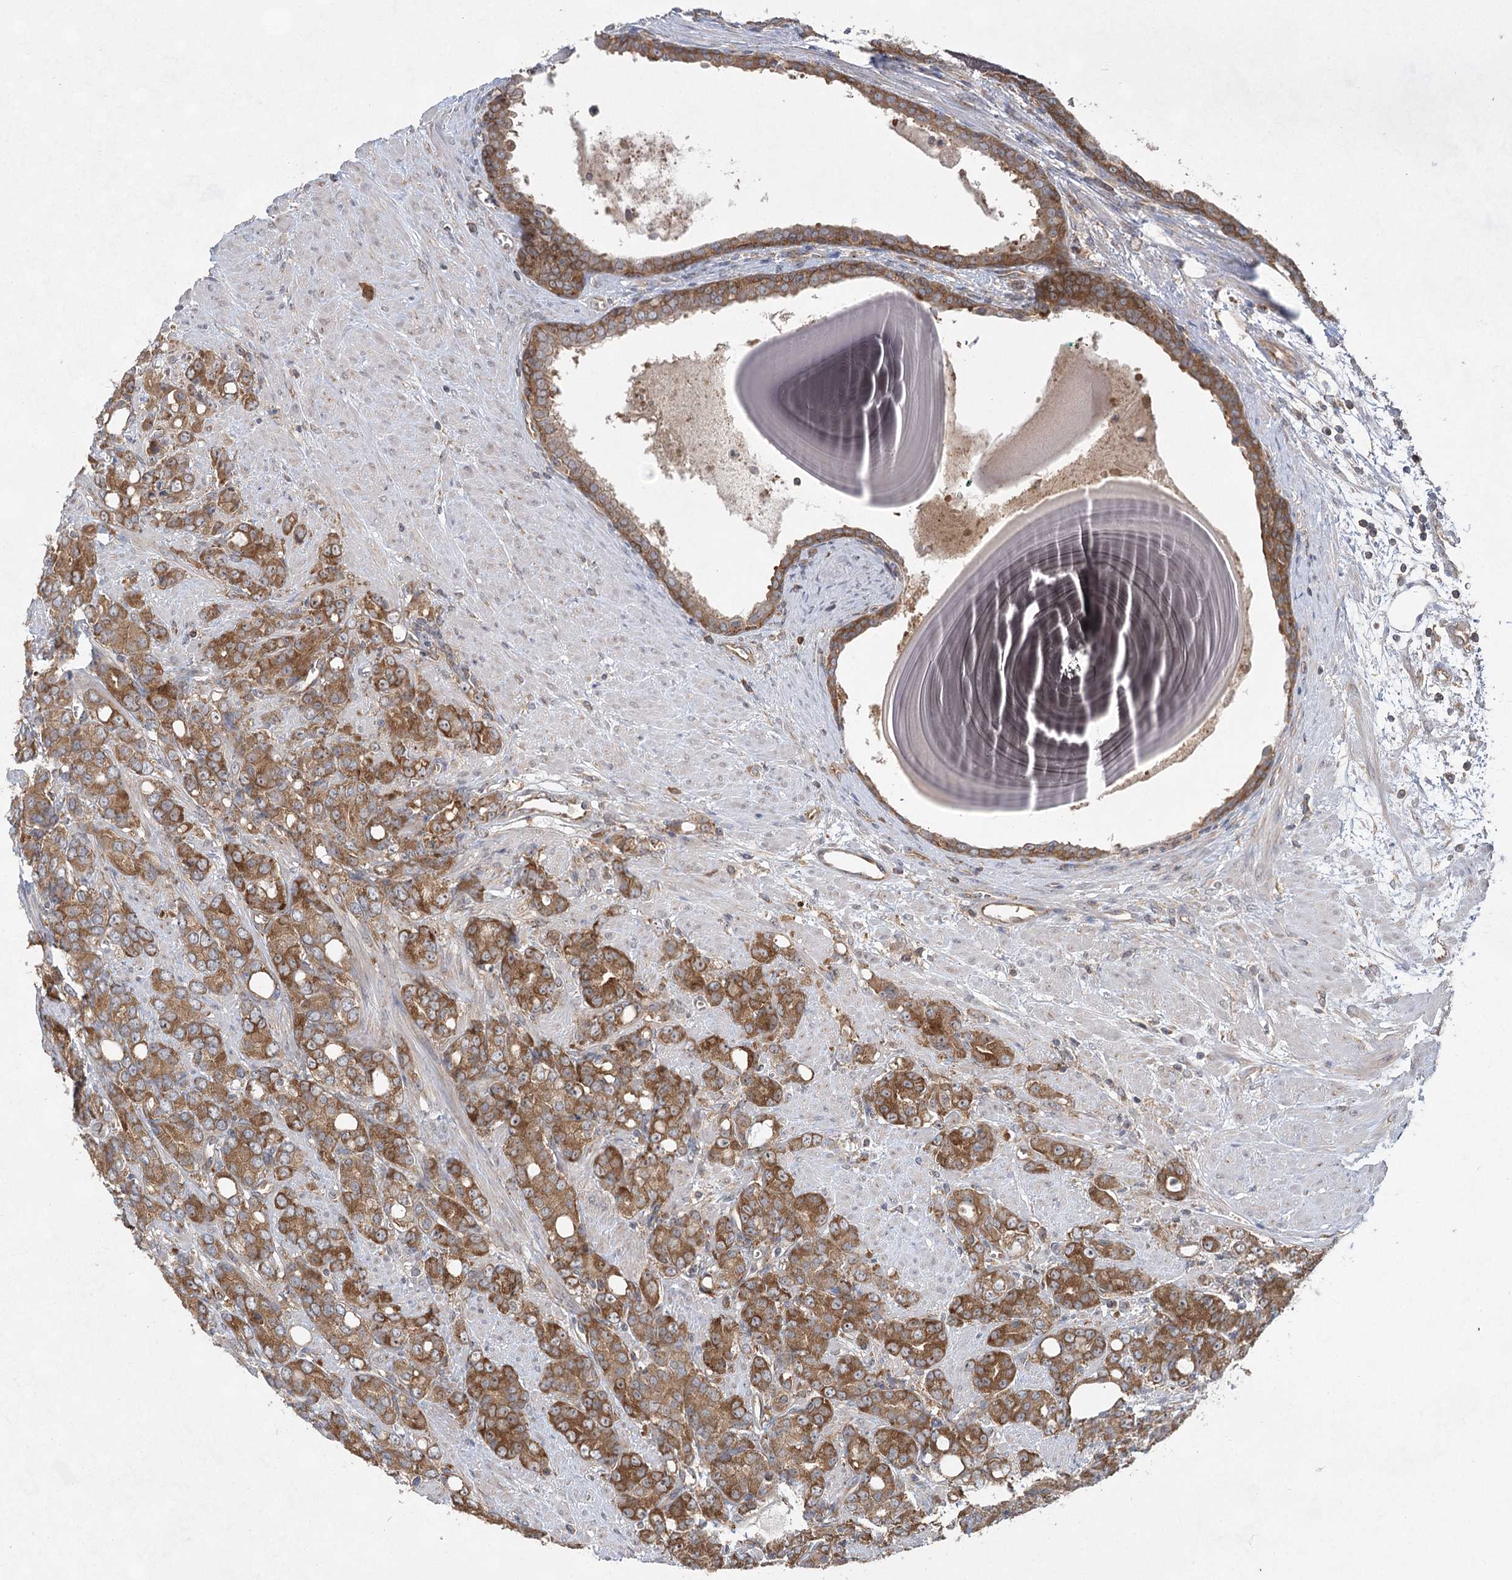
{"staining": {"intensity": "moderate", "quantity": ">75%", "location": "cytoplasmic/membranous"}, "tissue": "prostate cancer", "cell_type": "Tumor cells", "image_type": "cancer", "snomed": [{"axis": "morphology", "description": "Adenocarcinoma, High grade"}, {"axis": "topography", "description": "Prostate"}], "caption": "Immunohistochemistry of human prostate cancer exhibits medium levels of moderate cytoplasmic/membranous staining in approximately >75% of tumor cells.", "gene": "EIF3A", "patient": {"sex": "male", "age": 62}}